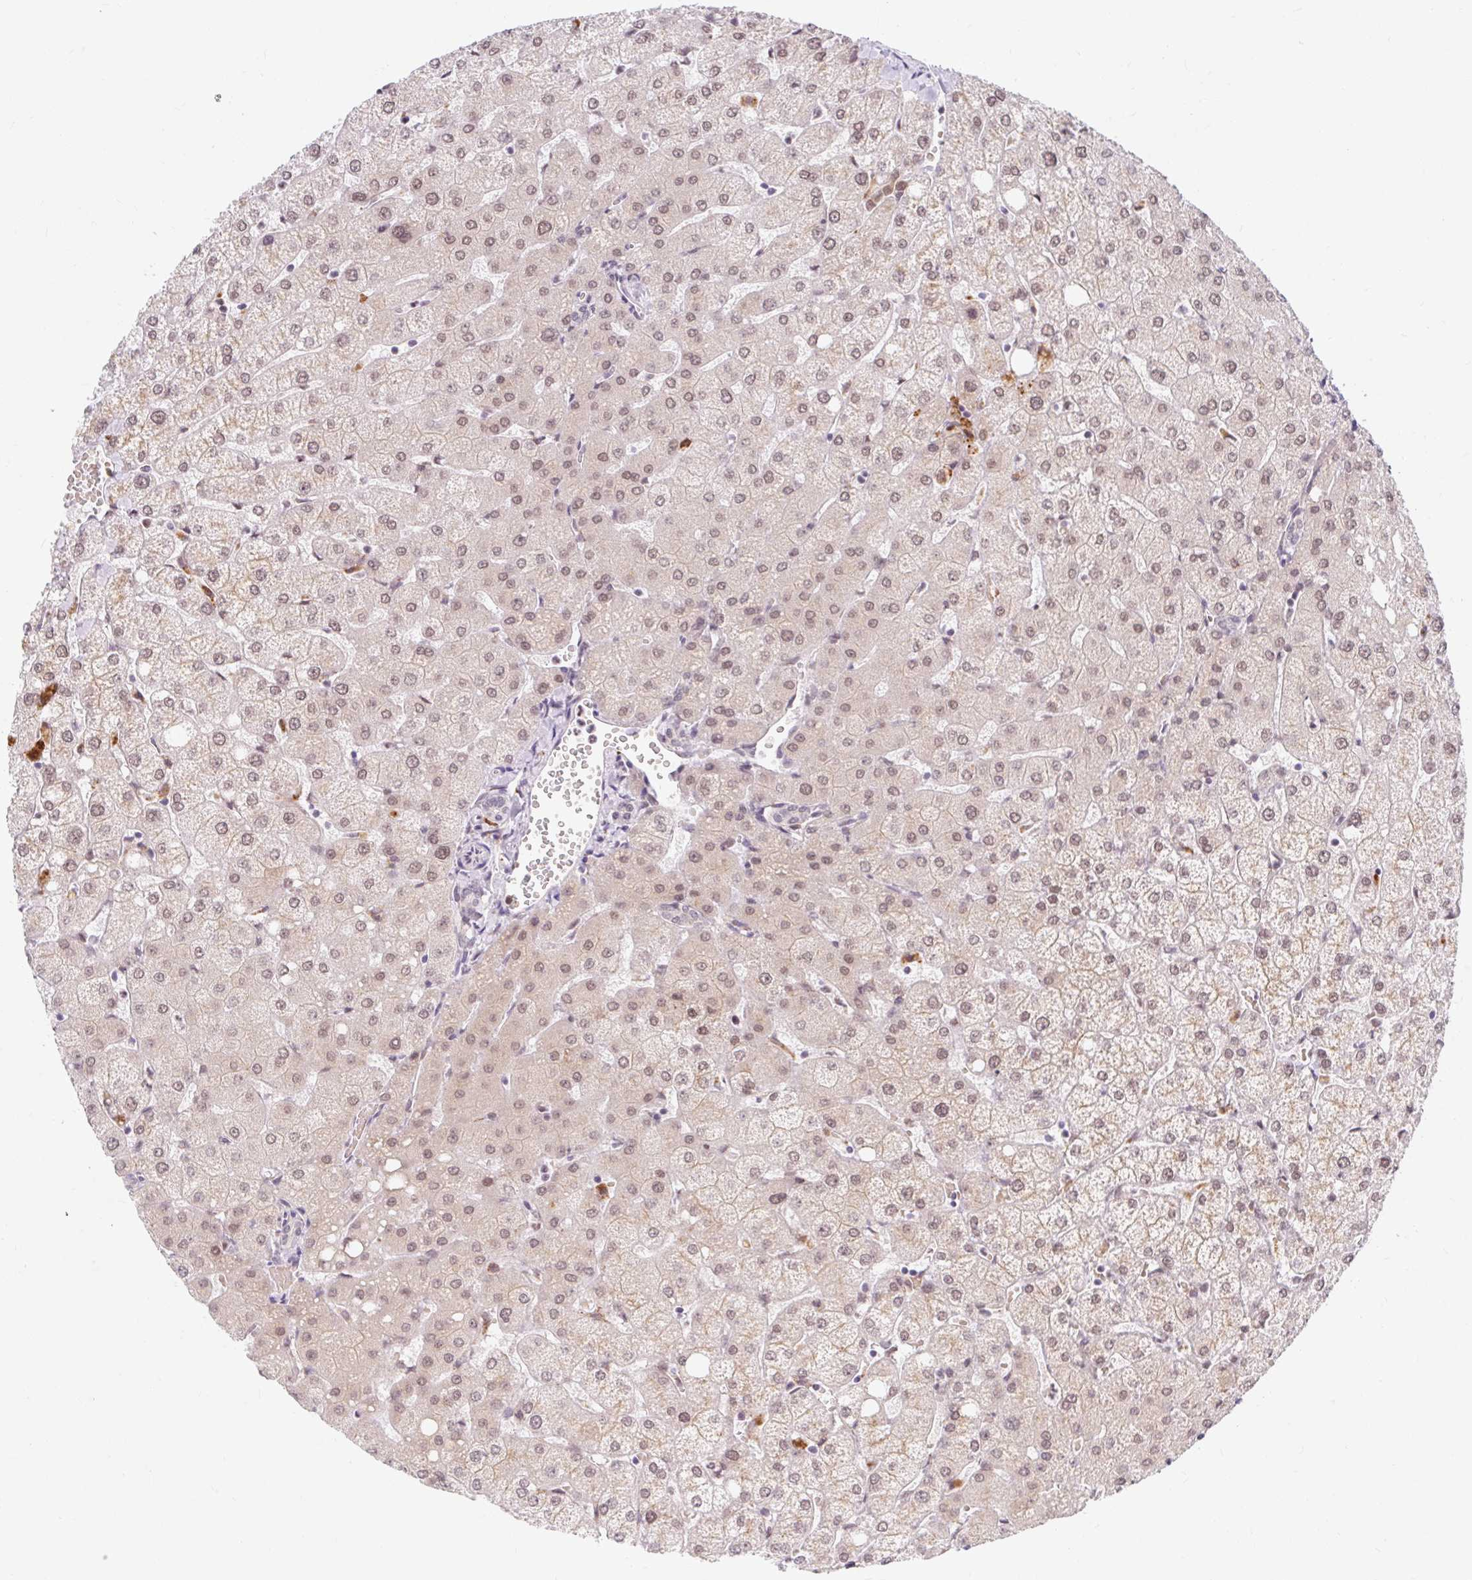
{"staining": {"intensity": "negative", "quantity": "none", "location": "none"}, "tissue": "liver", "cell_type": "Cholangiocytes", "image_type": "normal", "snomed": [{"axis": "morphology", "description": "Normal tissue, NOS"}, {"axis": "topography", "description": "Liver"}], "caption": "Liver stained for a protein using immunohistochemistry shows no positivity cholangiocytes.", "gene": "SRSF10", "patient": {"sex": "female", "age": 54}}